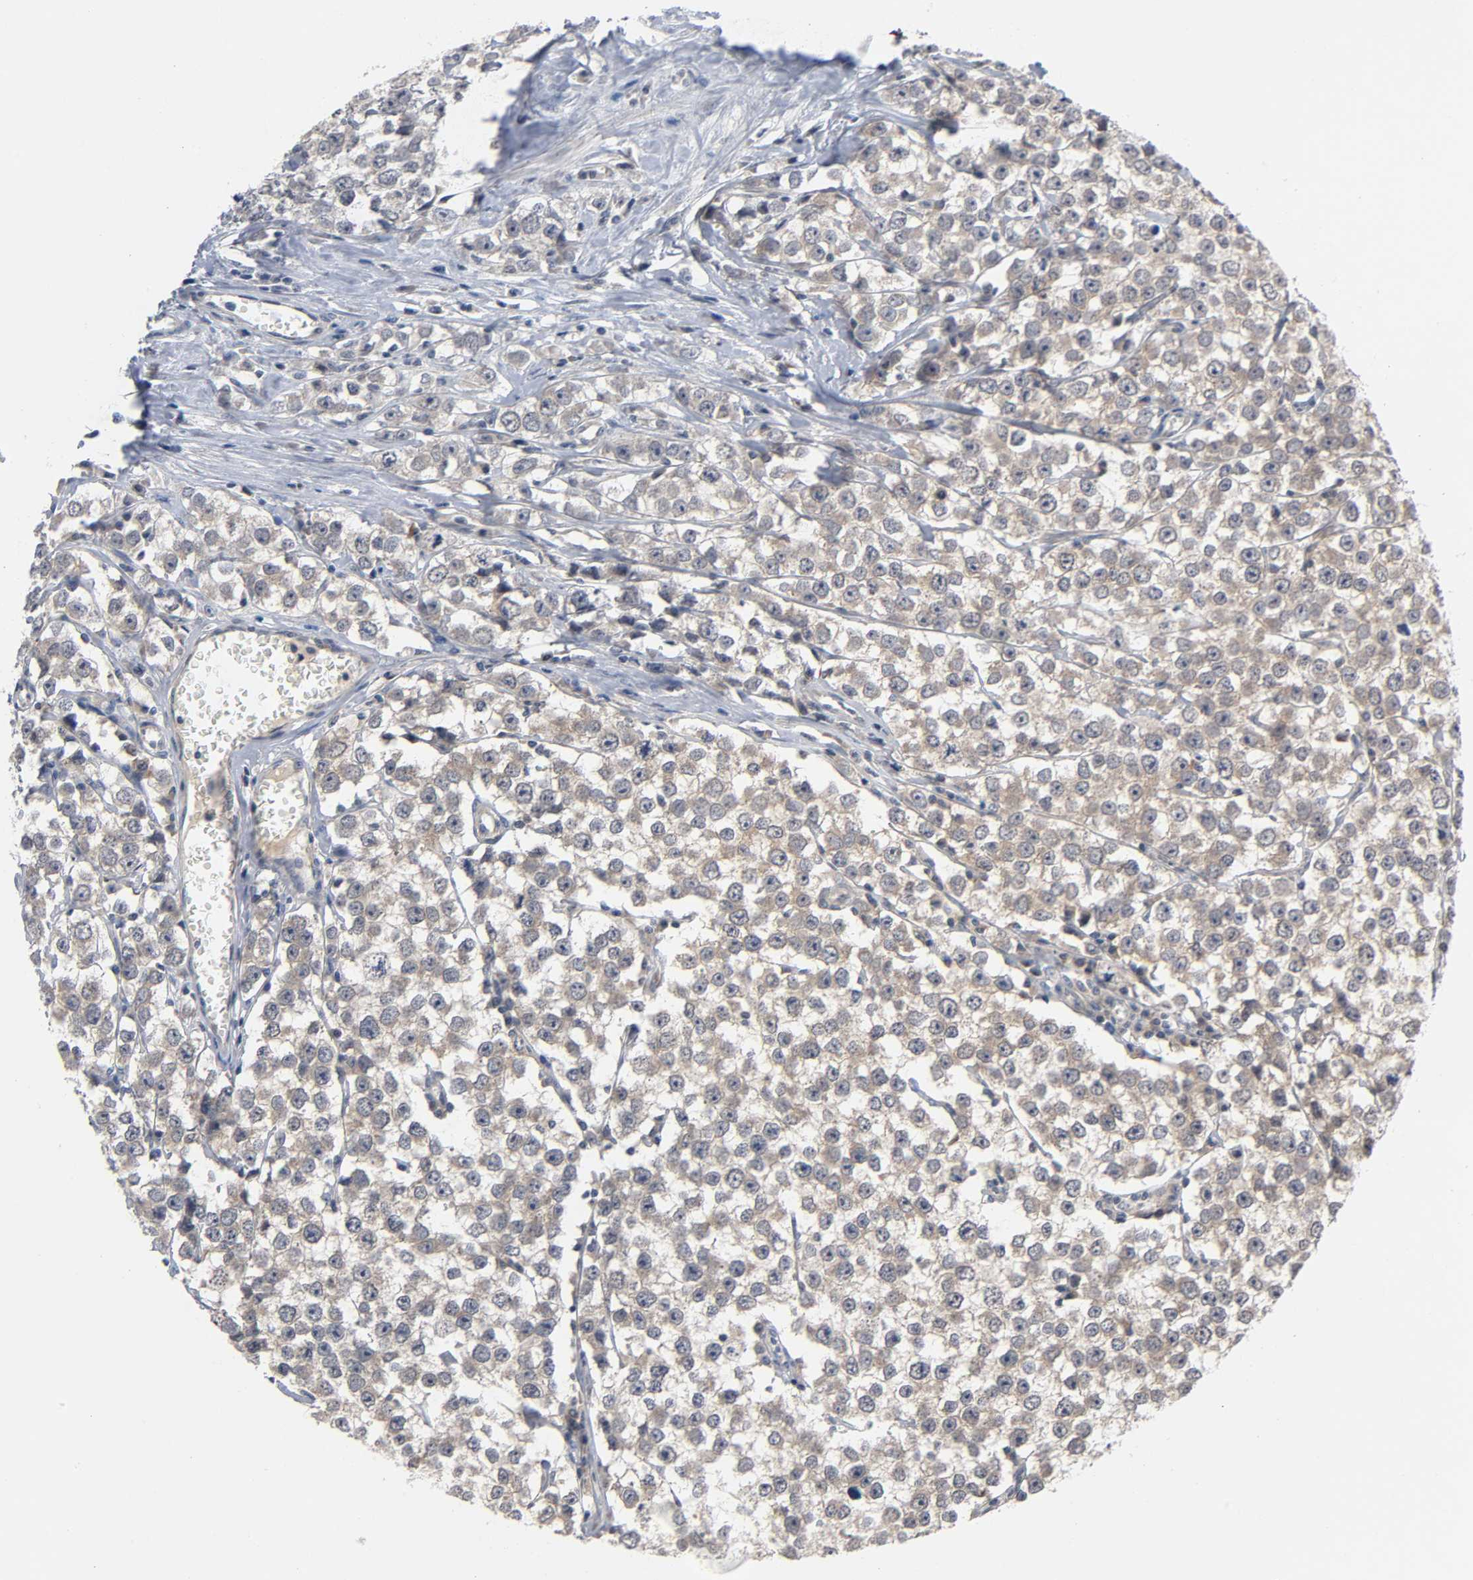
{"staining": {"intensity": "moderate", "quantity": ">75%", "location": "cytoplasmic/membranous"}, "tissue": "testis cancer", "cell_type": "Tumor cells", "image_type": "cancer", "snomed": [{"axis": "morphology", "description": "Seminoma, NOS"}, {"axis": "morphology", "description": "Carcinoma, Embryonal, NOS"}, {"axis": "topography", "description": "Testis"}], "caption": "Seminoma (testis) was stained to show a protein in brown. There is medium levels of moderate cytoplasmic/membranous expression in about >75% of tumor cells. (DAB IHC, brown staining for protein, blue staining for nuclei).", "gene": "MAPK8", "patient": {"sex": "male", "age": 52}}